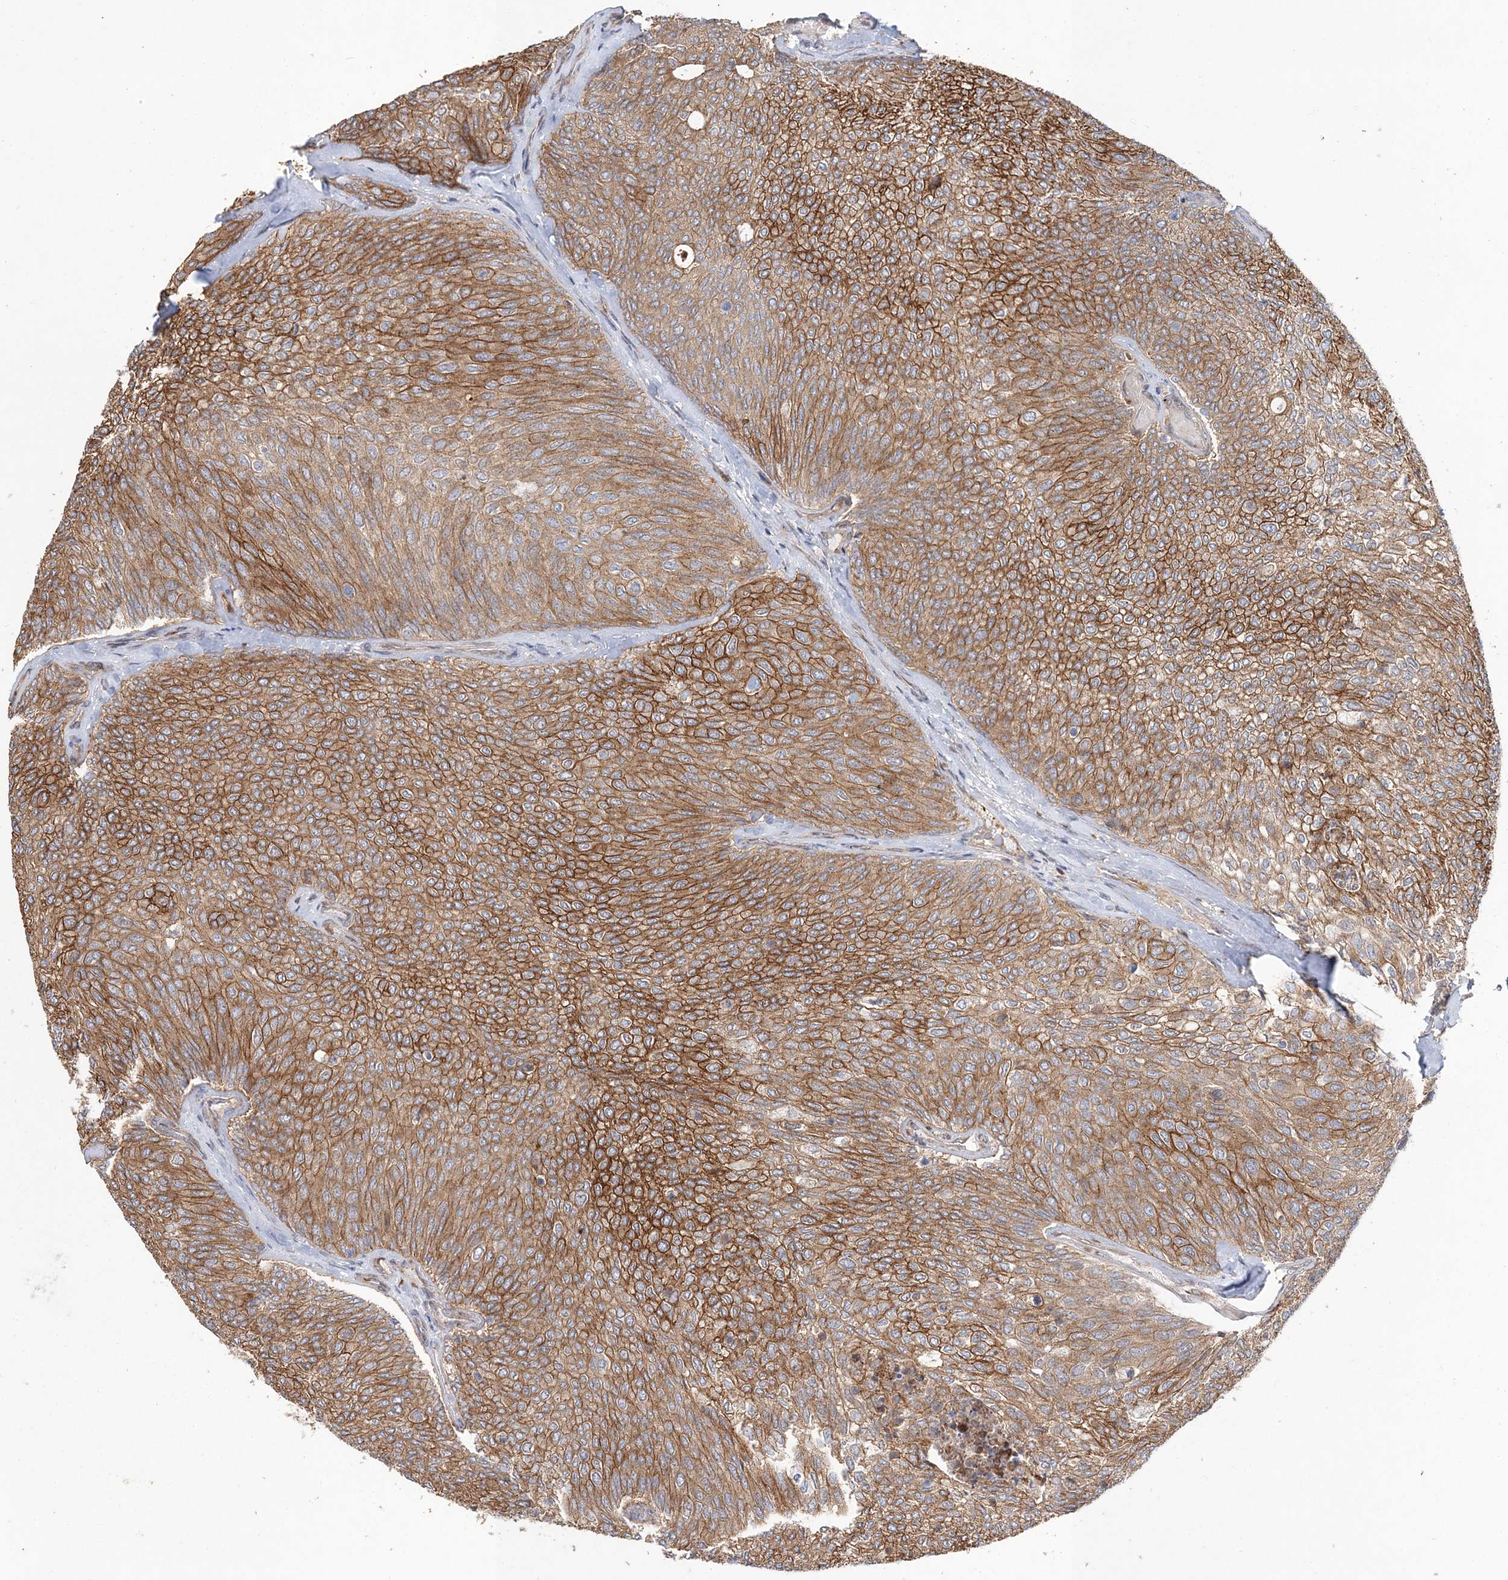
{"staining": {"intensity": "moderate", "quantity": ">75%", "location": "cytoplasmic/membranous"}, "tissue": "urothelial cancer", "cell_type": "Tumor cells", "image_type": "cancer", "snomed": [{"axis": "morphology", "description": "Urothelial carcinoma, Low grade"}, {"axis": "topography", "description": "Urinary bladder"}], "caption": "Immunohistochemistry (IHC) micrograph of neoplastic tissue: human low-grade urothelial carcinoma stained using immunohistochemistry demonstrates medium levels of moderate protein expression localized specifically in the cytoplasmic/membranous of tumor cells, appearing as a cytoplasmic/membranous brown color.", "gene": "ZFYVE16", "patient": {"sex": "female", "age": 79}}